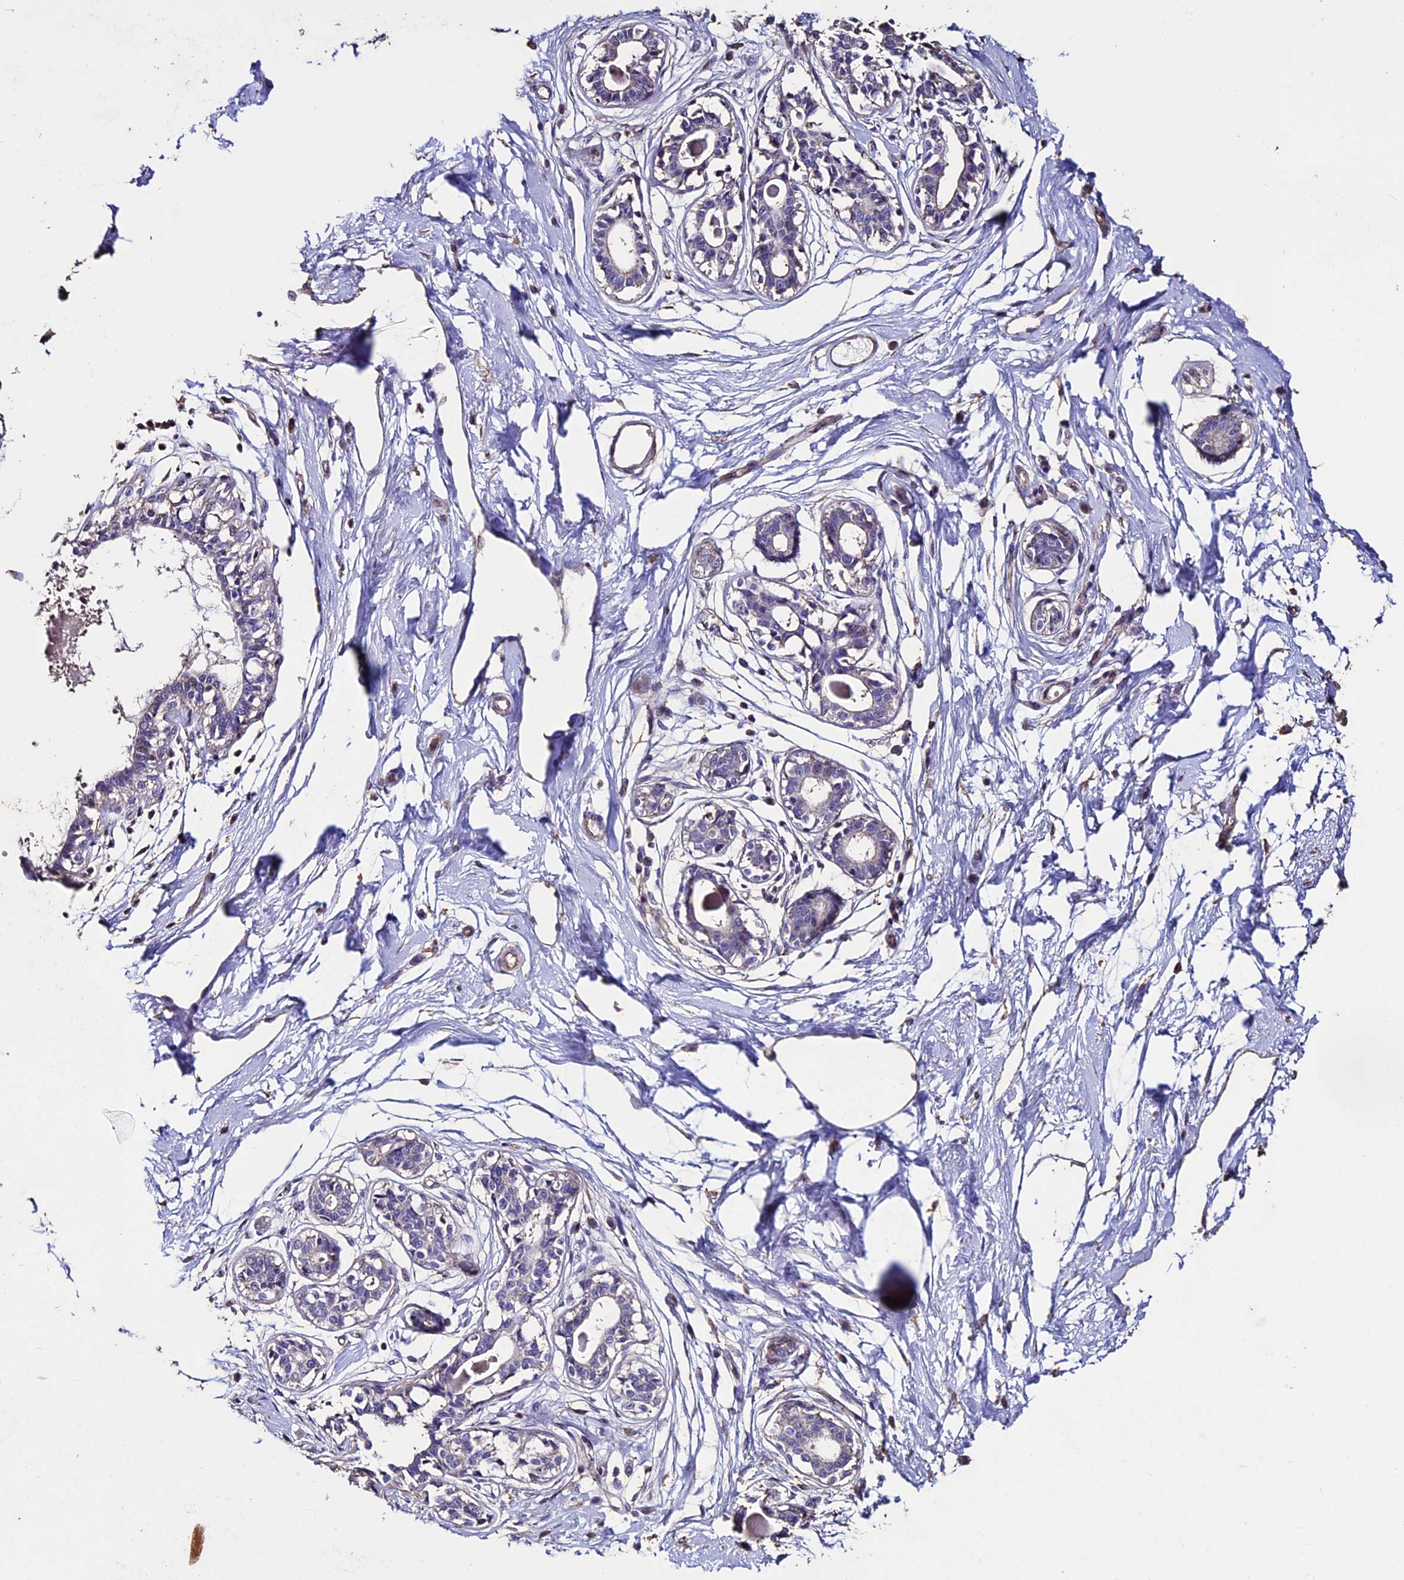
{"staining": {"intensity": "weak", "quantity": "25%-75%", "location": "cytoplasmic/membranous"}, "tissue": "breast", "cell_type": "Adipocytes", "image_type": "normal", "snomed": [{"axis": "morphology", "description": "Normal tissue, NOS"}, {"axis": "topography", "description": "Breast"}], "caption": "High-magnification brightfield microscopy of benign breast stained with DAB (brown) and counterstained with hematoxylin (blue). adipocytes exhibit weak cytoplasmic/membranous expression is appreciated in about25%-75% of cells.", "gene": "USB1", "patient": {"sex": "female", "age": 45}}